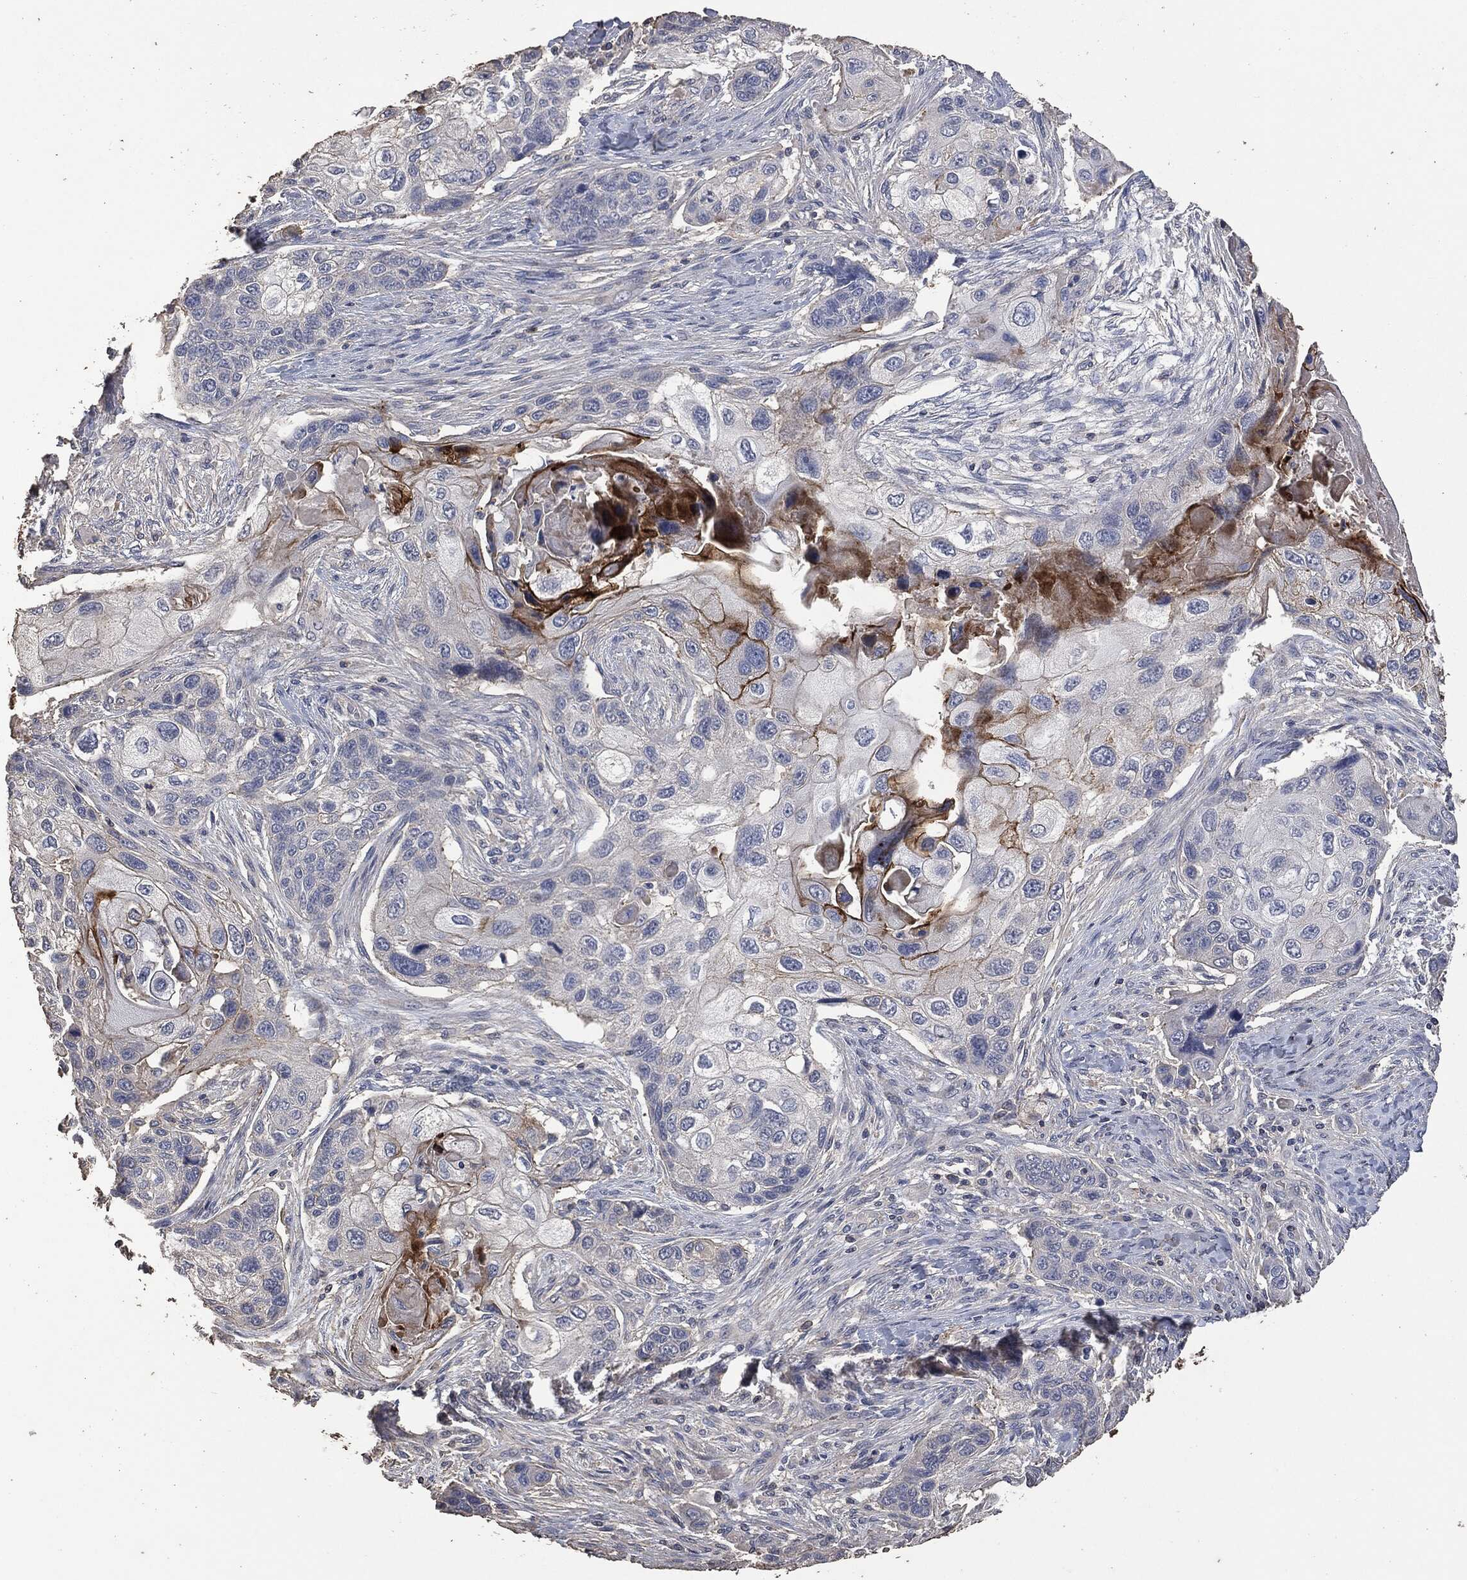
{"staining": {"intensity": "strong", "quantity": "<25%", "location": "cytoplasmic/membranous"}, "tissue": "lung cancer", "cell_type": "Tumor cells", "image_type": "cancer", "snomed": [{"axis": "morphology", "description": "Normal tissue, NOS"}, {"axis": "morphology", "description": "Squamous cell carcinoma, NOS"}, {"axis": "topography", "description": "Bronchus"}, {"axis": "topography", "description": "Lung"}], "caption": "Strong cytoplasmic/membranous protein positivity is identified in approximately <25% of tumor cells in squamous cell carcinoma (lung).", "gene": "MSLN", "patient": {"sex": "male", "age": 69}}